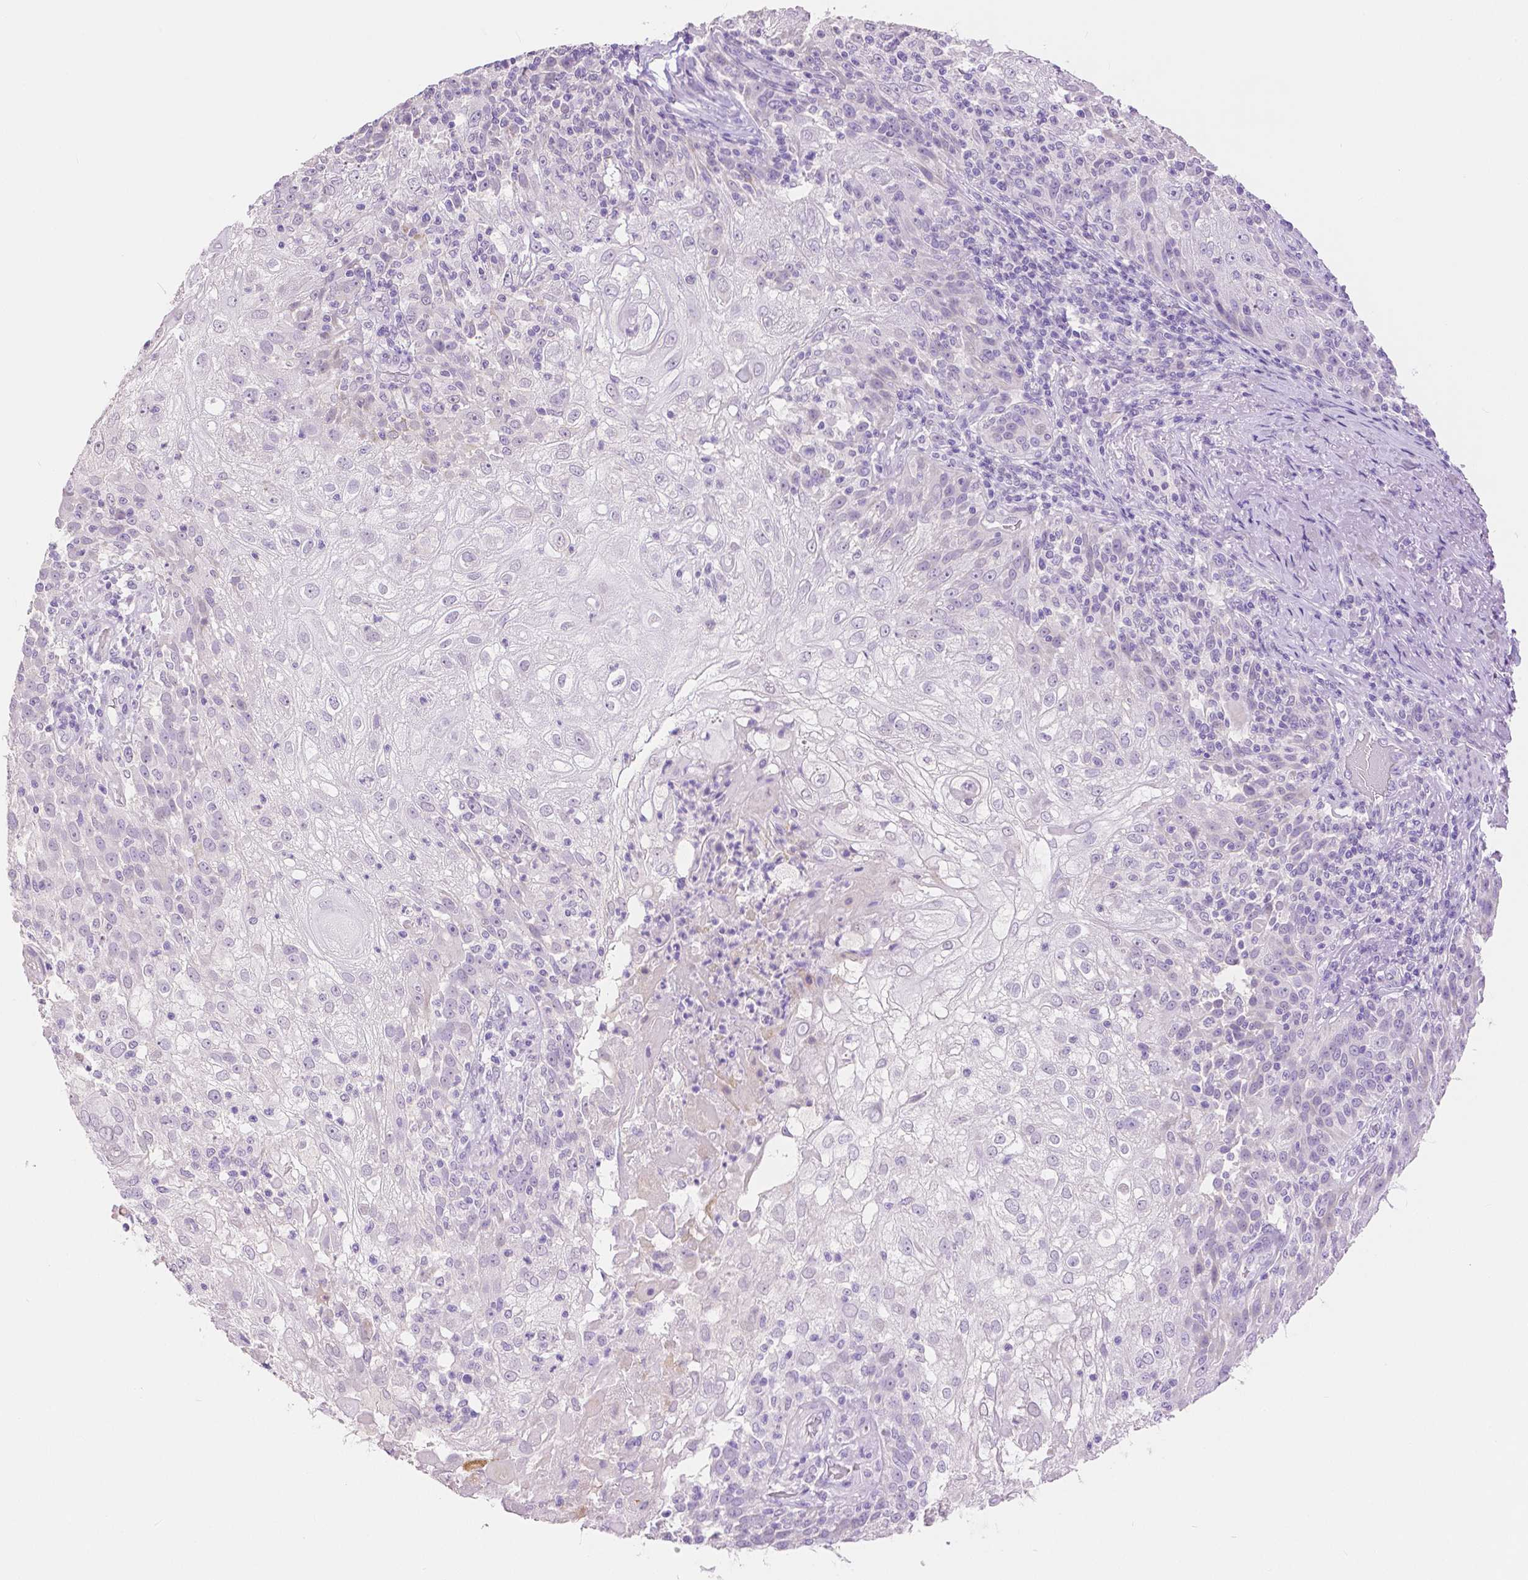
{"staining": {"intensity": "negative", "quantity": "none", "location": "none"}, "tissue": "skin cancer", "cell_type": "Tumor cells", "image_type": "cancer", "snomed": [{"axis": "morphology", "description": "Normal tissue, NOS"}, {"axis": "morphology", "description": "Squamous cell carcinoma, NOS"}, {"axis": "topography", "description": "Skin"}], "caption": "High magnification brightfield microscopy of skin cancer stained with DAB (3,3'-diaminobenzidine) (brown) and counterstained with hematoxylin (blue): tumor cells show no significant positivity.", "gene": "HNF1B", "patient": {"sex": "female", "age": 83}}